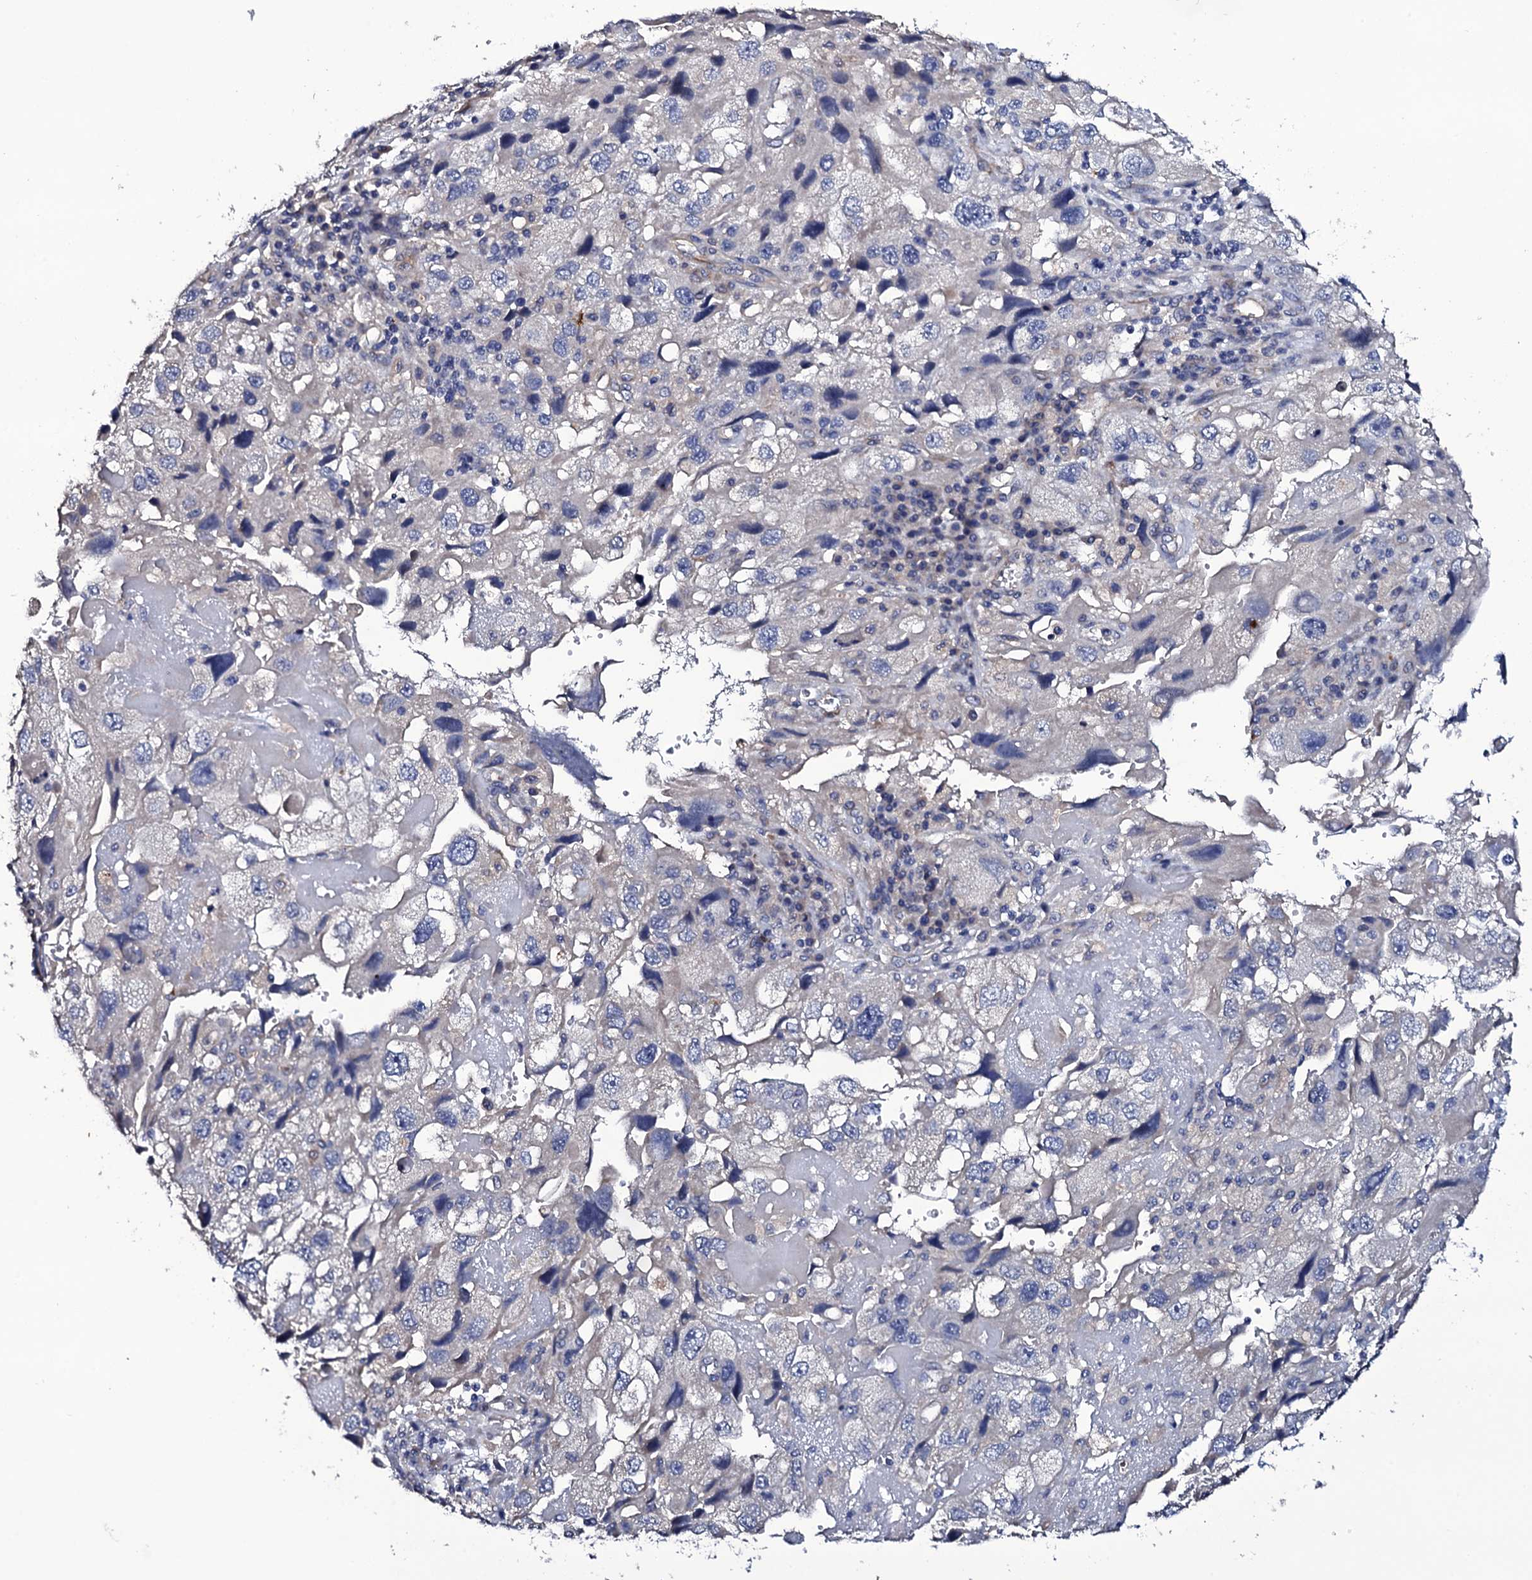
{"staining": {"intensity": "negative", "quantity": "none", "location": "none"}, "tissue": "endometrial cancer", "cell_type": "Tumor cells", "image_type": "cancer", "snomed": [{"axis": "morphology", "description": "Adenocarcinoma, NOS"}, {"axis": "topography", "description": "Endometrium"}], "caption": "There is no significant positivity in tumor cells of endometrial cancer. (Brightfield microscopy of DAB (3,3'-diaminobenzidine) immunohistochemistry (IHC) at high magnification).", "gene": "BCL2L14", "patient": {"sex": "female", "age": 49}}